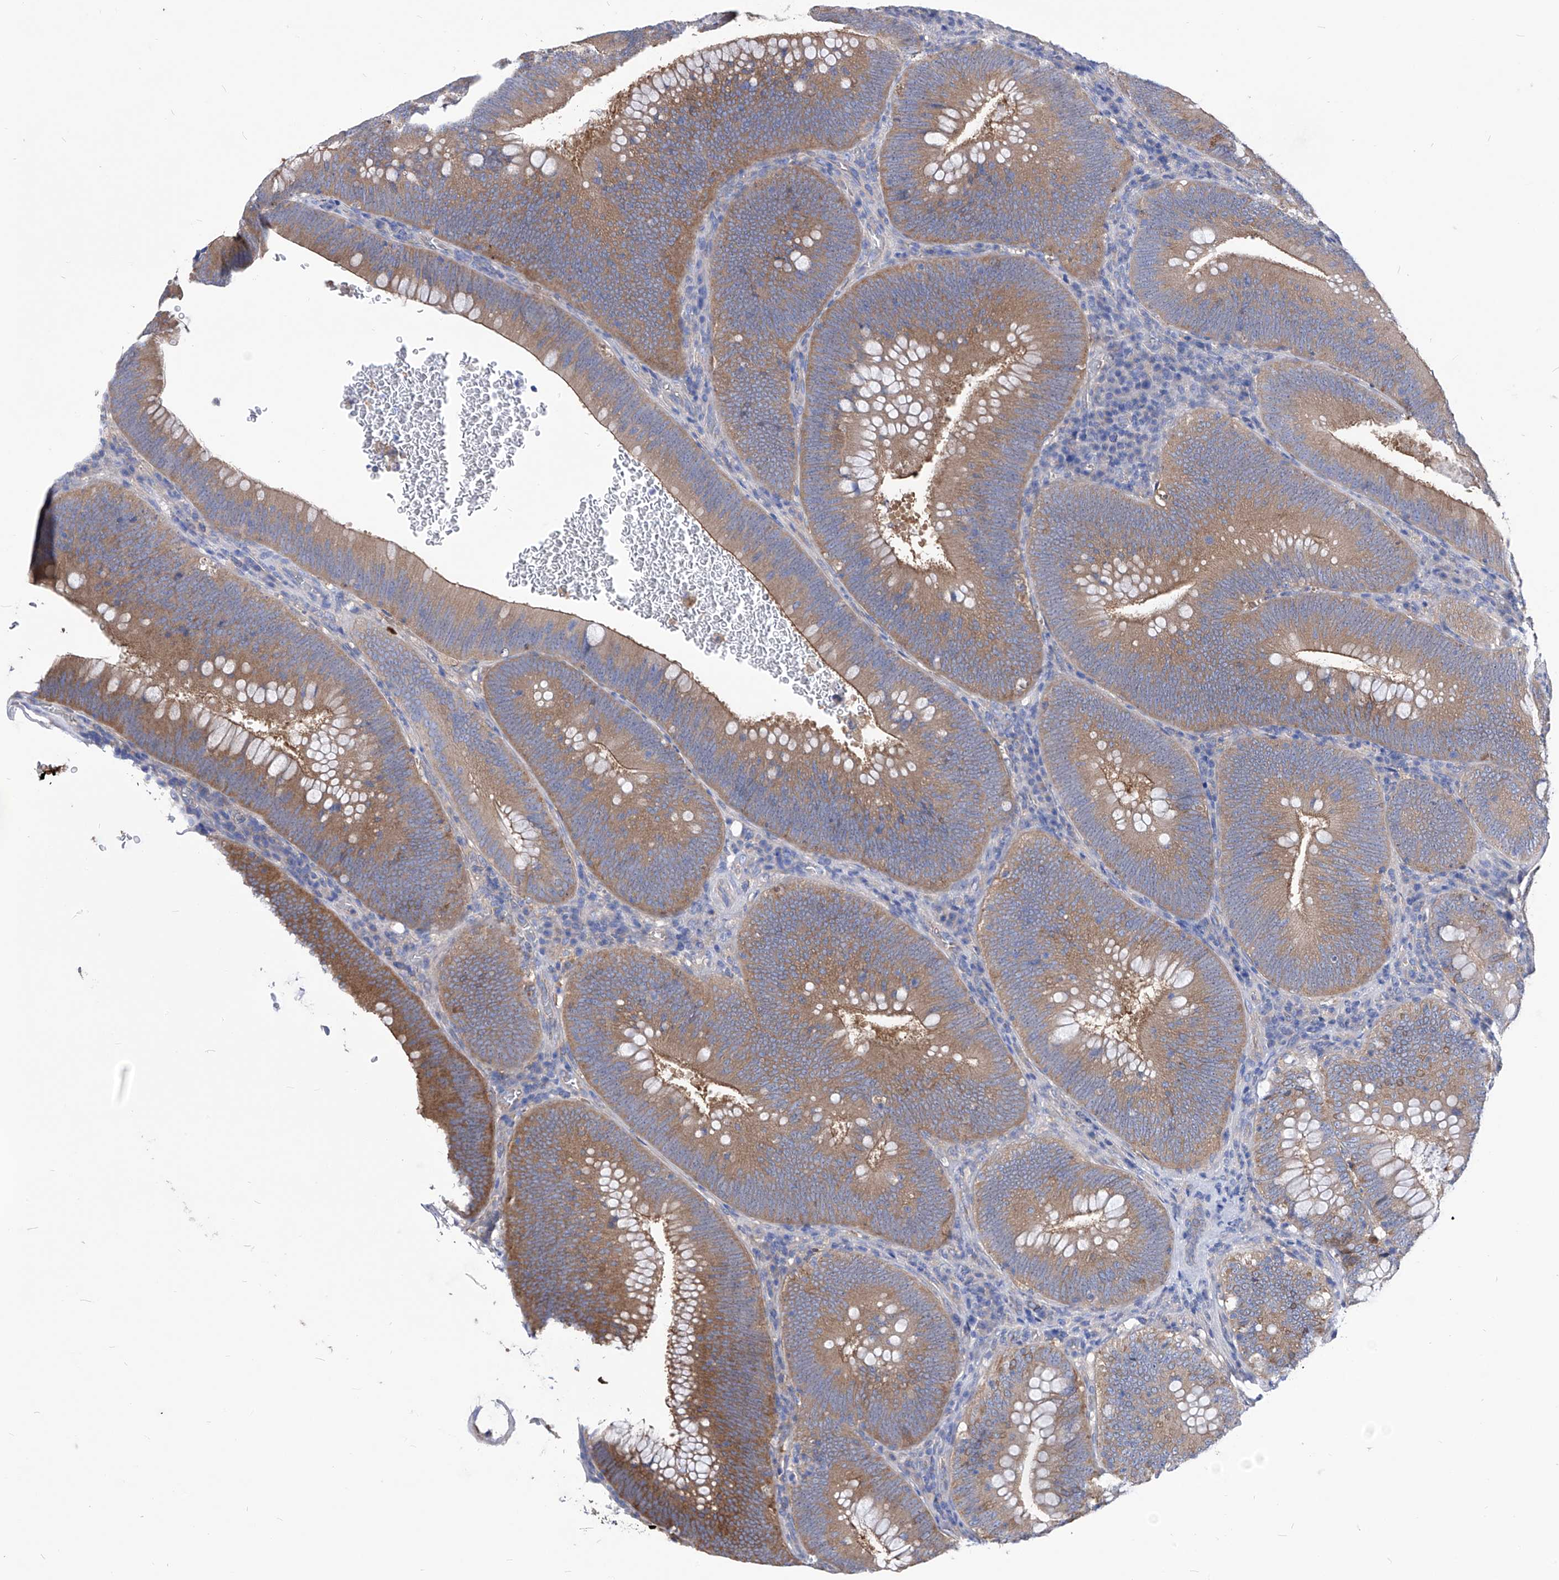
{"staining": {"intensity": "moderate", "quantity": ">75%", "location": "cytoplasmic/membranous"}, "tissue": "colorectal cancer", "cell_type": "Tumor cells", "image_type": "cancer", "snomed": [{"axis": "morphology", "description": "Normal tissue, NOS"}, {"axis": "topography", "description": "Colon"}], "caption": "Colorectal cancer stained with a protein marker demonstrates moderate staining in tumor cells.", "gene": "XPNPEP1", "patient": {"sex": "female", "age": 82}}